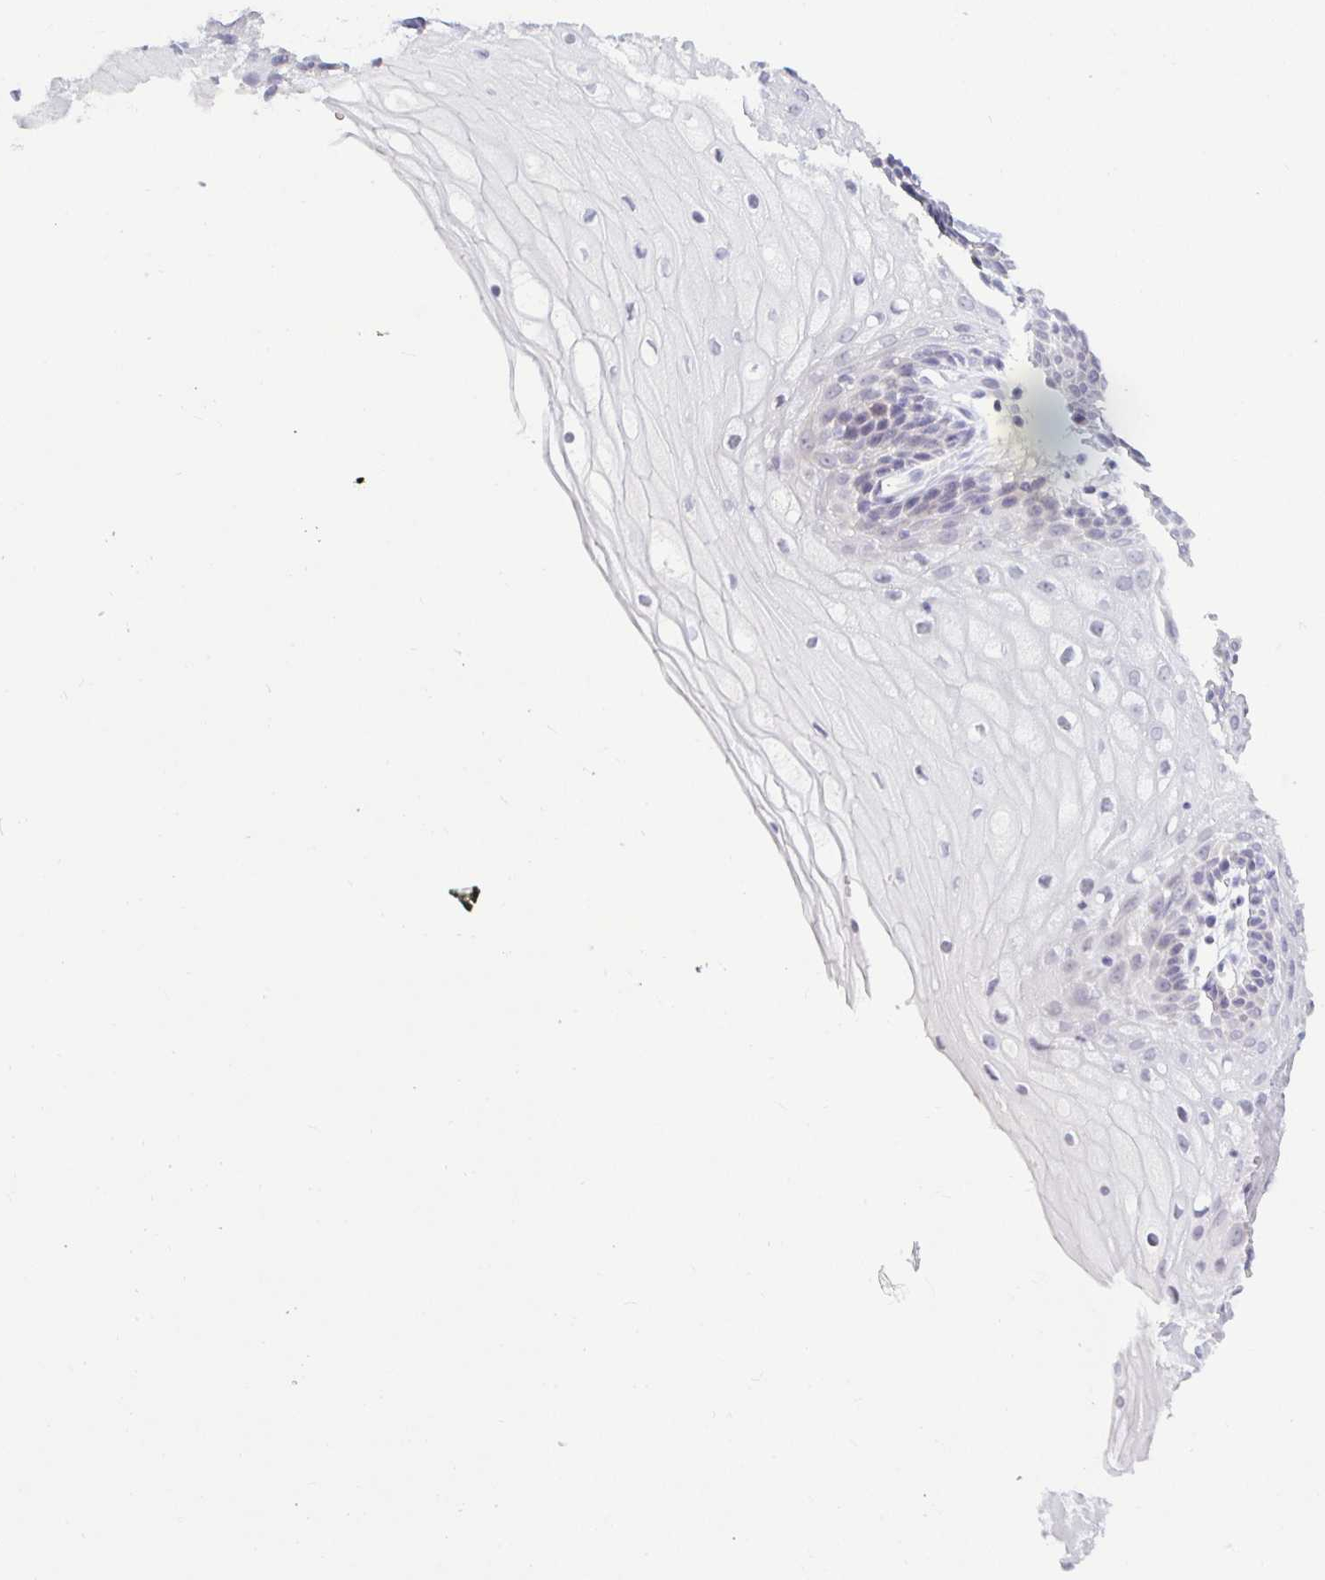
{"staining": {"intensity": "negative", "quantity": "none", "location": "none"}, "tissue": "cervix", "cell_type": "Glandular cells", "image_type": "normal", "snomed": [{"axis": "morphology", "description": "Normal tissue, NOS"}, {"axis": "topography", "description": "Cervix"}], "caption": "Histopathology image shows no protein positivity in glandular cells of unremarkable cervix. (DAB (3,3'-diaminobenzidine) immunohistochemistry (IHC) with hematoxylin counter stain).", "gene": "GSTM1", "patient": {"sex": "female", "age": 36}}